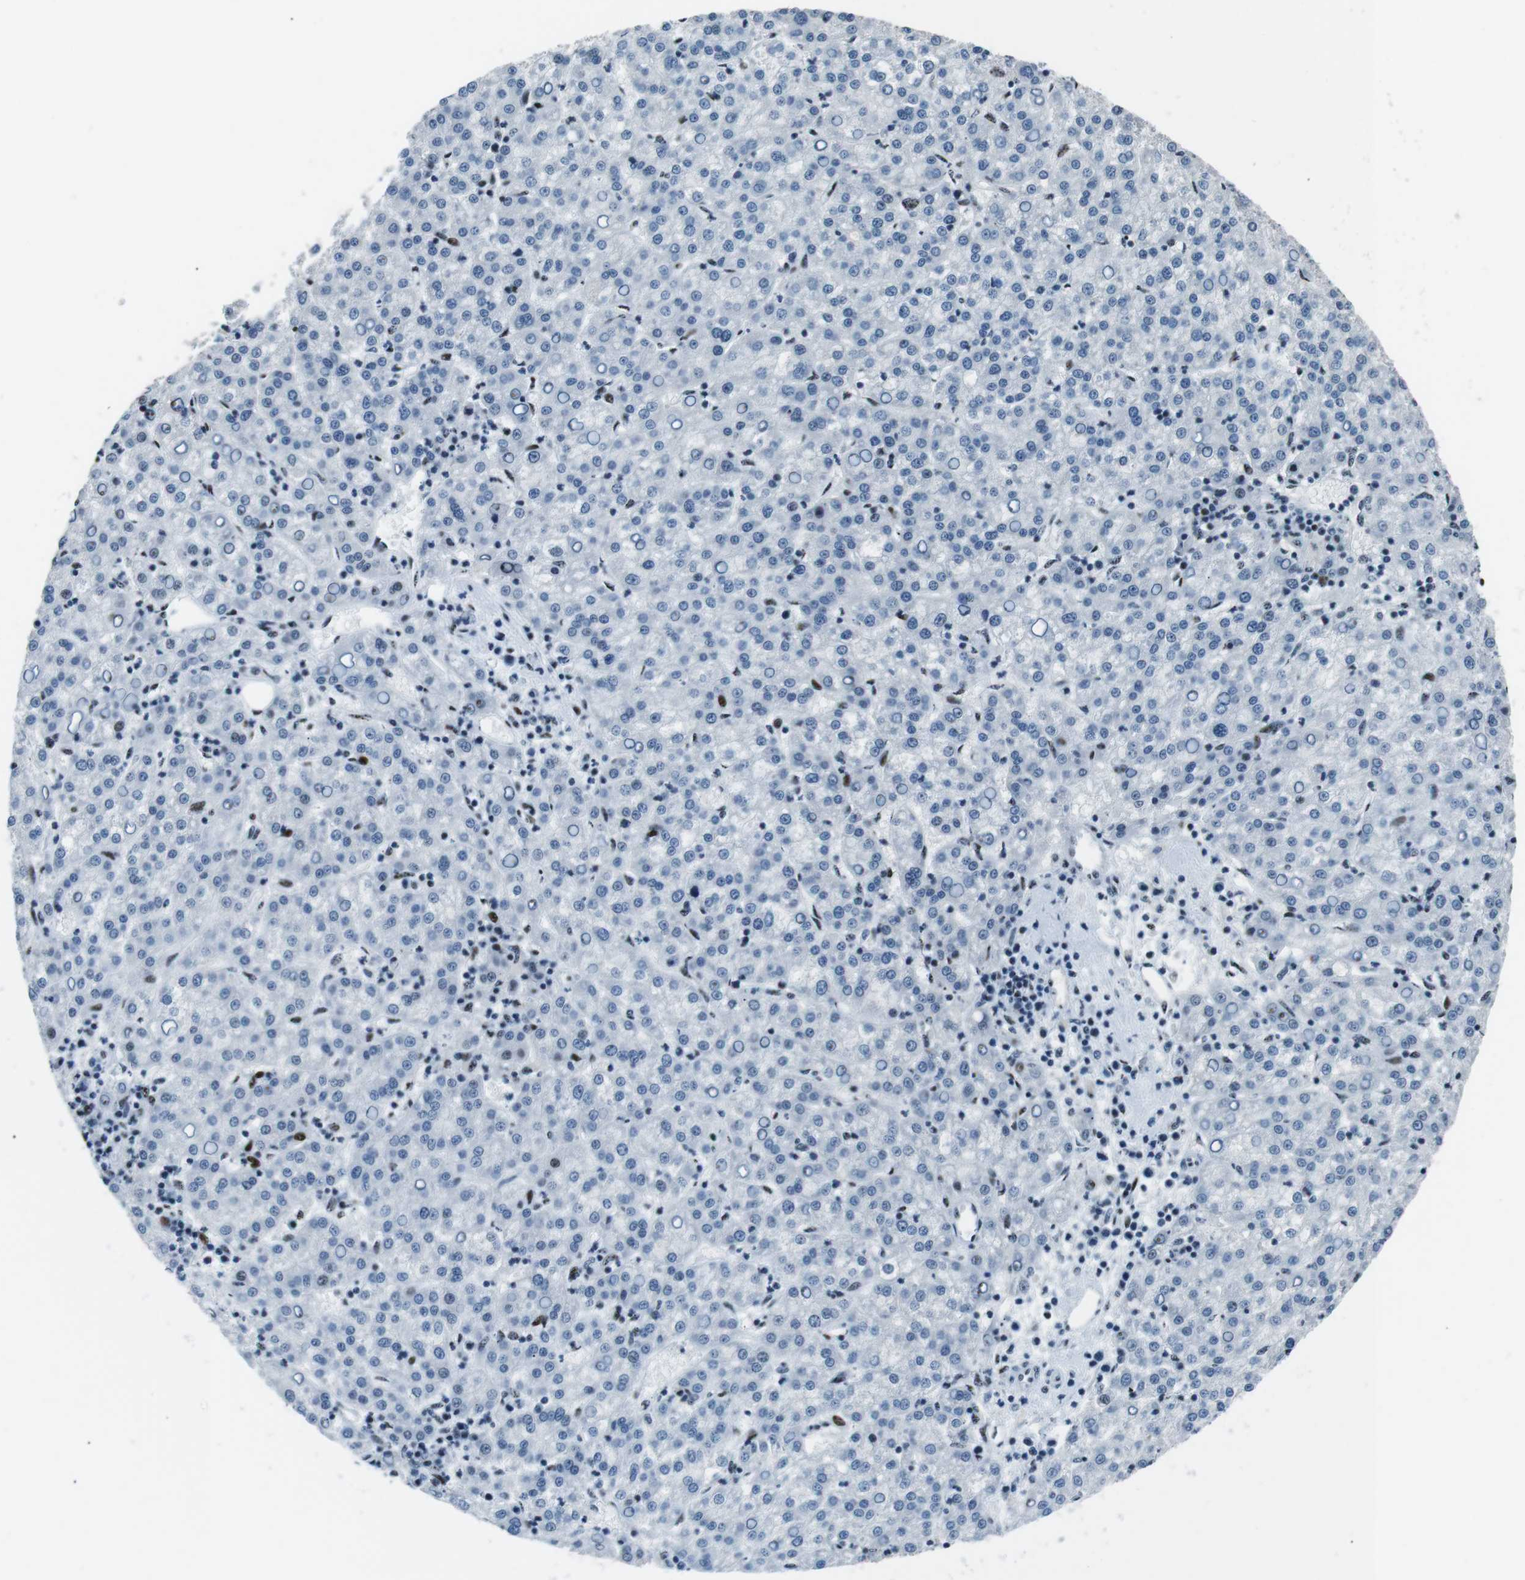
{"staining": {"intensity": "negative", "quantity": "none", "location": "none"}, "tissue": "liver cancer", "cell_type": "Tumor cells", "image_type": "cancer", "snomed": [{"axis": "morphology", "description": "Carcinoma, Hepatocellular, NOS"}, {"axis": "topography", "description": "Liver"}], "caption": "An IHC image of liver cancer (hepatocellular carcinoma) is shown. There is no staining in tumor cells of liver cancer (hepatocellular carcinoma). Brightfield microscopy of immunohistochemistry (IHC) stained with DAB (brown) and hematoxylin (blue), captured at high magnification.", "gene": "PML", "patient": {"sex": "female", "age": 58}}